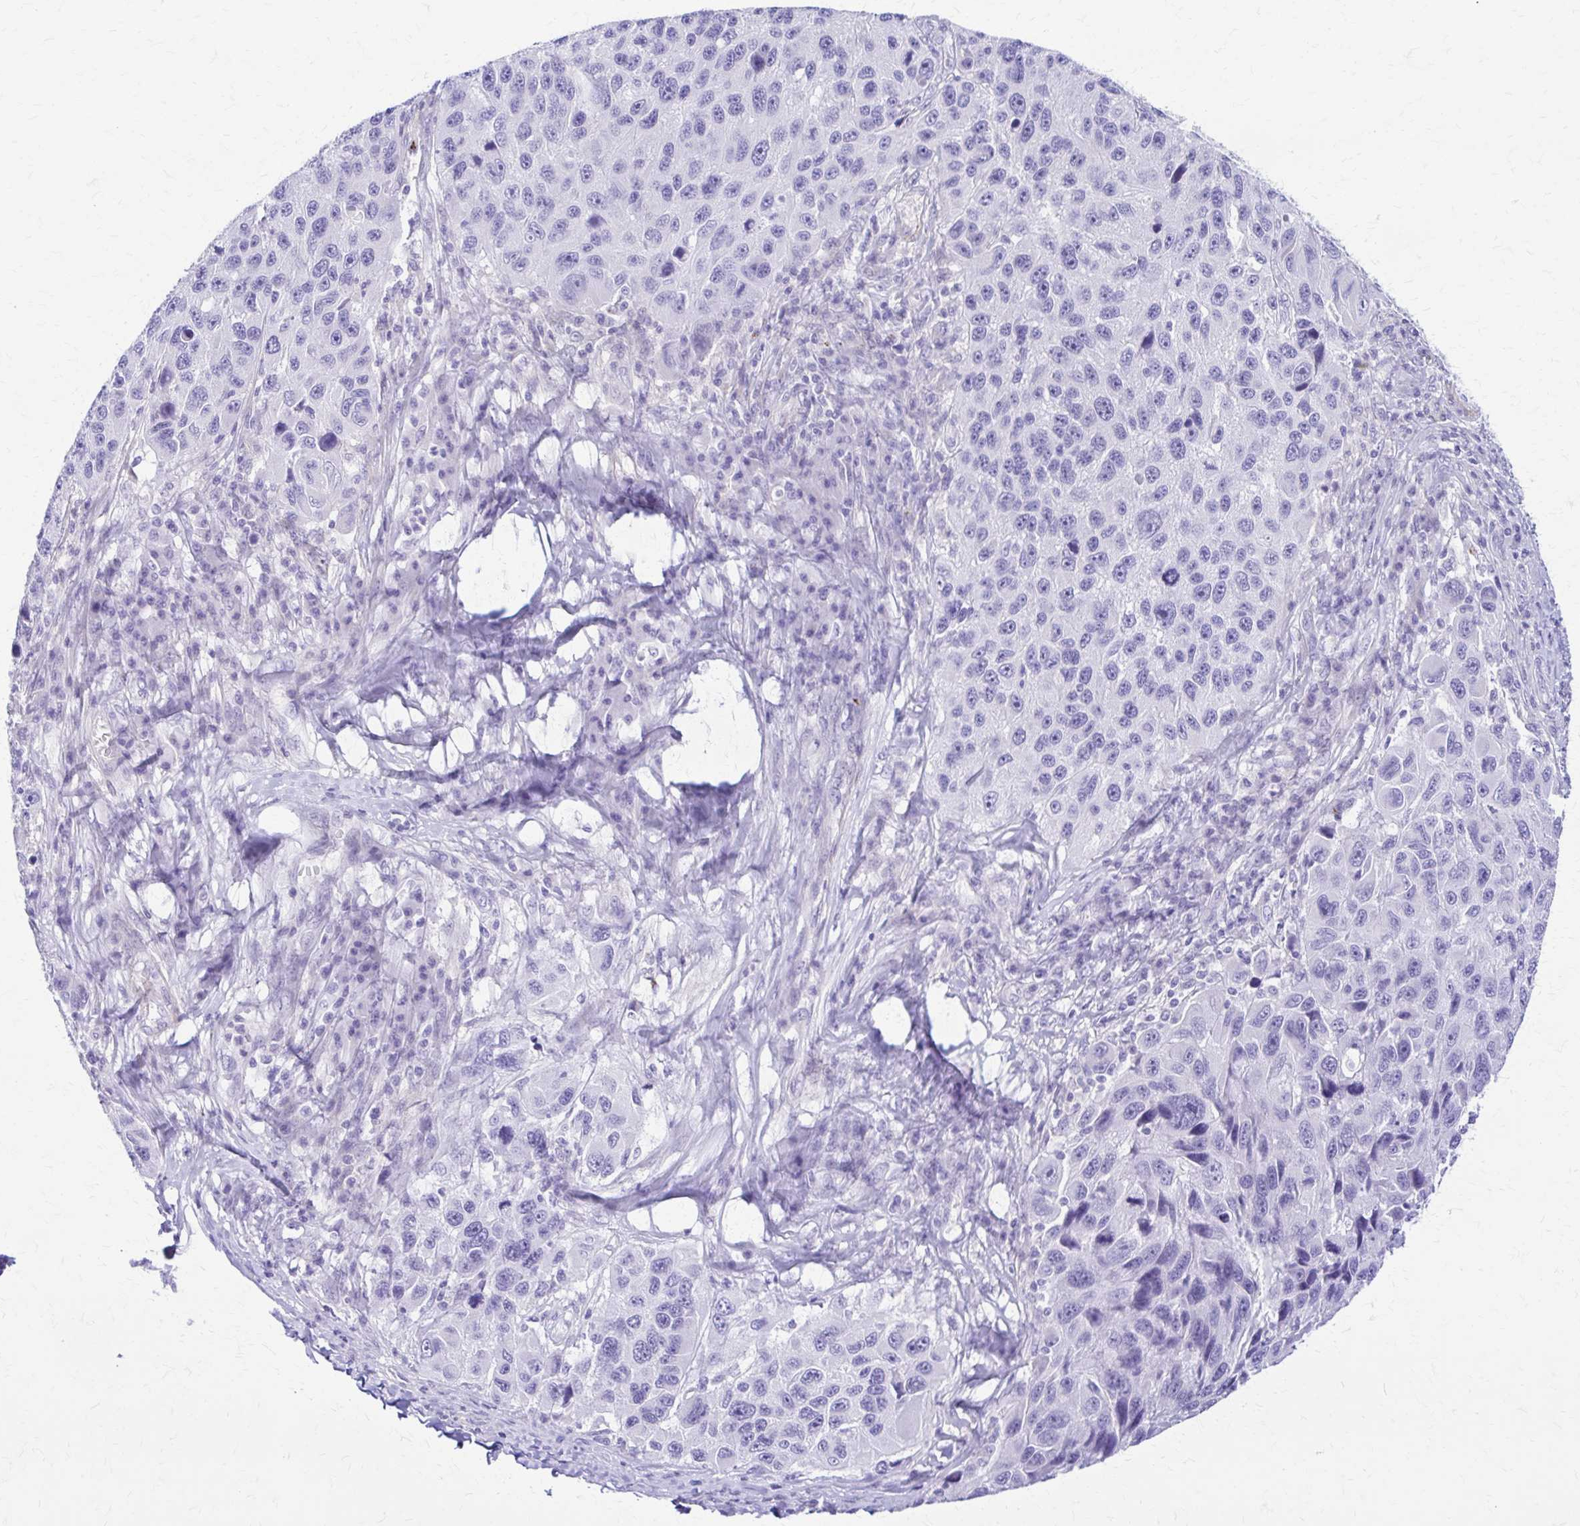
{"staining": {"intensity": "negative", "quantity": "none", "location": "none"}, "tissue": "melanoma", "cell_type": "Tumor cells", "image_type": "cancer", "snomed": [{"axis": "morphology", "description": "Malignant melanoma, NOS"}, {"axis": "topography", "description": "Skin"}], "caption": "There is no significant expression in tumor cells of malignant melanoma.", "gene": "DSP", "patient": {"sex": "male", "age": 53}}